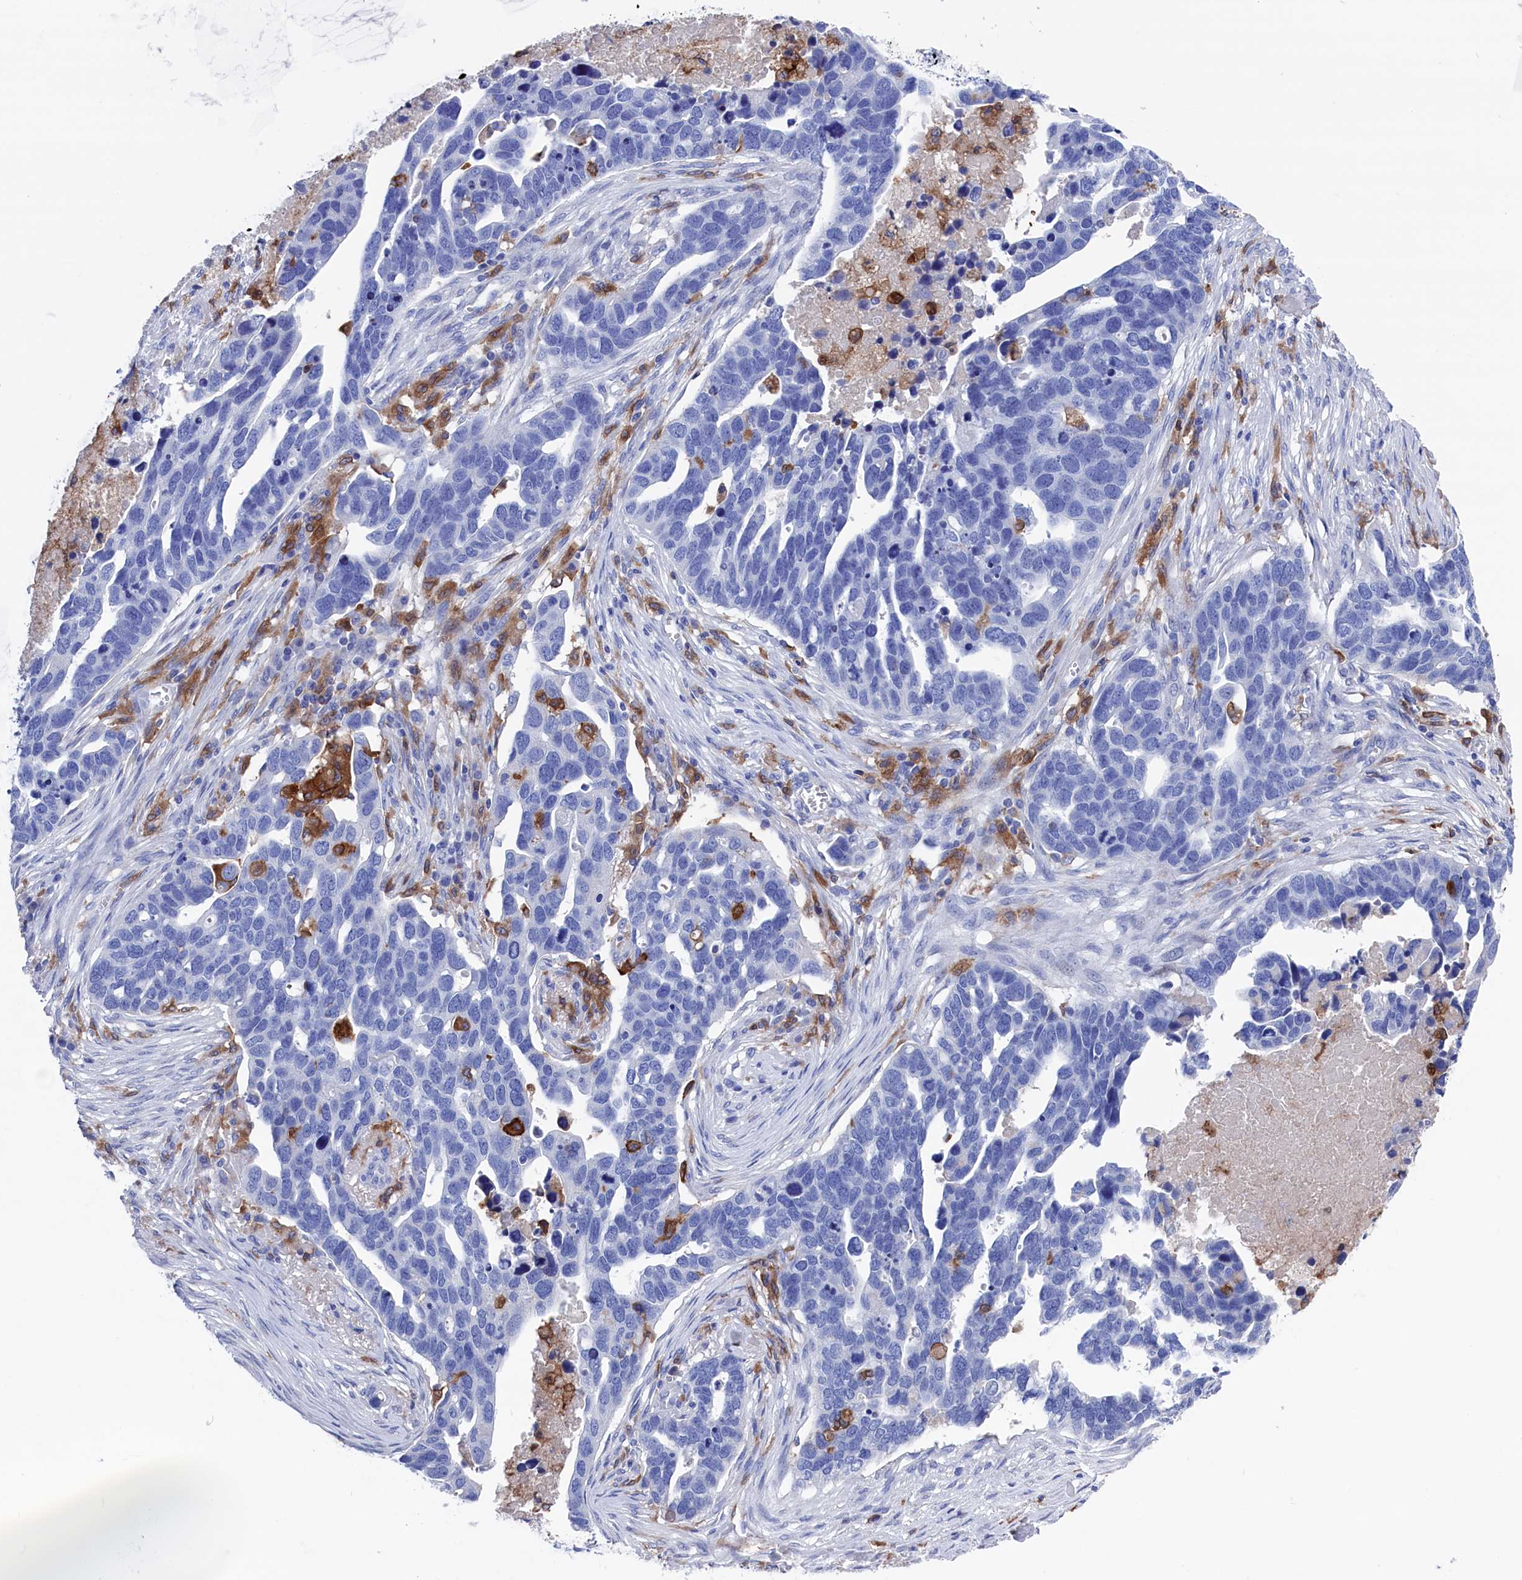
{"staining": {"intensity": "negative", "quantity": "none", "location": "none"}, "tissue": "ovarian cancer", "cell_type": "Tumor cells", "image_type": "cancer", "snomed": [{"axis": "morphology", "description": "Cystadenocarcinoma, serous, NOS"}, {"axis": "topography", "description": "Ovary"}], "caption": "Micrograph shows no significant protein expression in tumor cells of ovarian cancer (serous cystadenocarcinoma).", "gene": "TYROBP", "patient": {"sex": "female", "age": 54}}